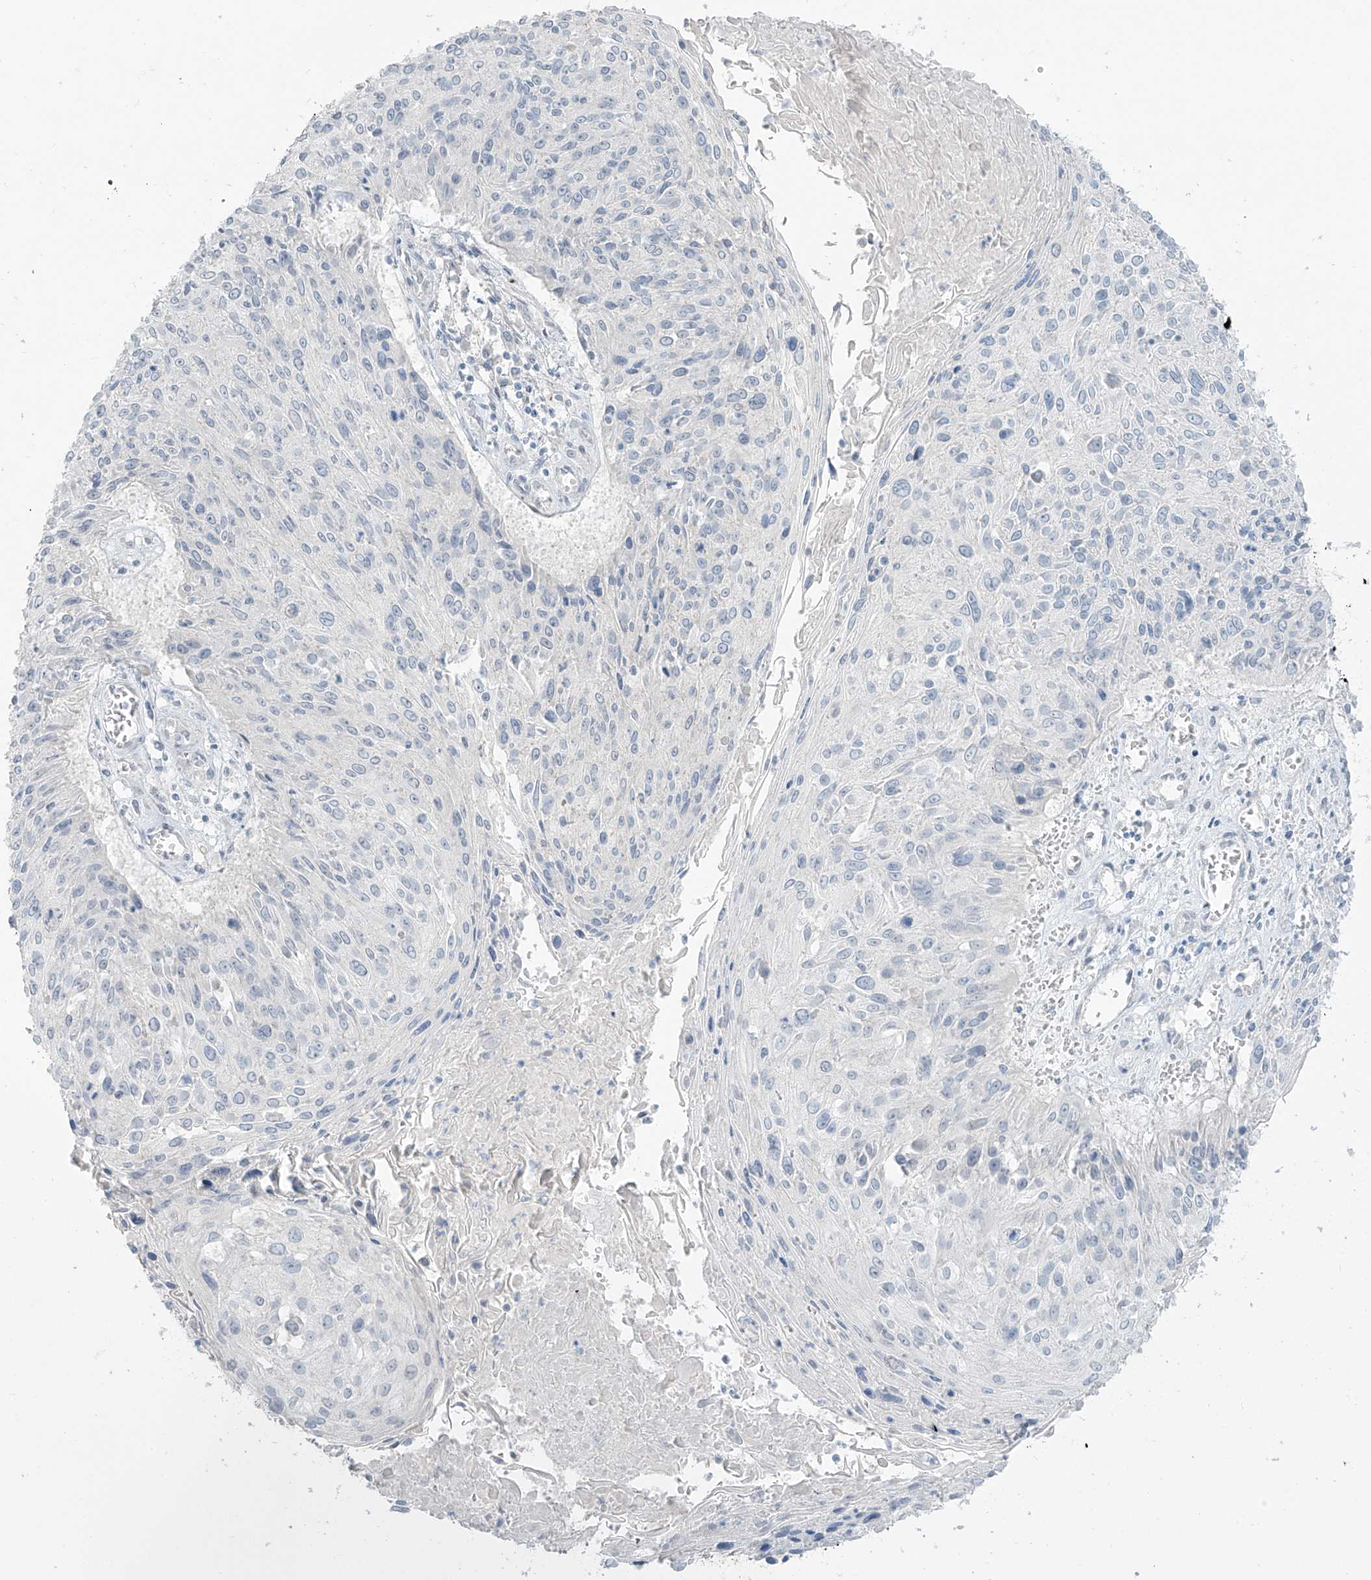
{"staining": {"intensity": "negative", "quantity": "none", "location": "none"}, "tissue": "cervical cancer", "cell_type": "Tumor cells", "image_type": "cancer", "snomed": [{"axis": "morphology", "description": "Squamous cell carcinoma, NOS"}, {"axis": "topography", "description": "Cervix"}], "caption": "DAB (3,3'-diaminobenzidine) immunohistochemical staining of human squamous cell carcinoma (cervical) demonstrates no significant staining in tumor cells.", "gene": "PRDM6", "patient": {"sex": "female", "age": 51}}